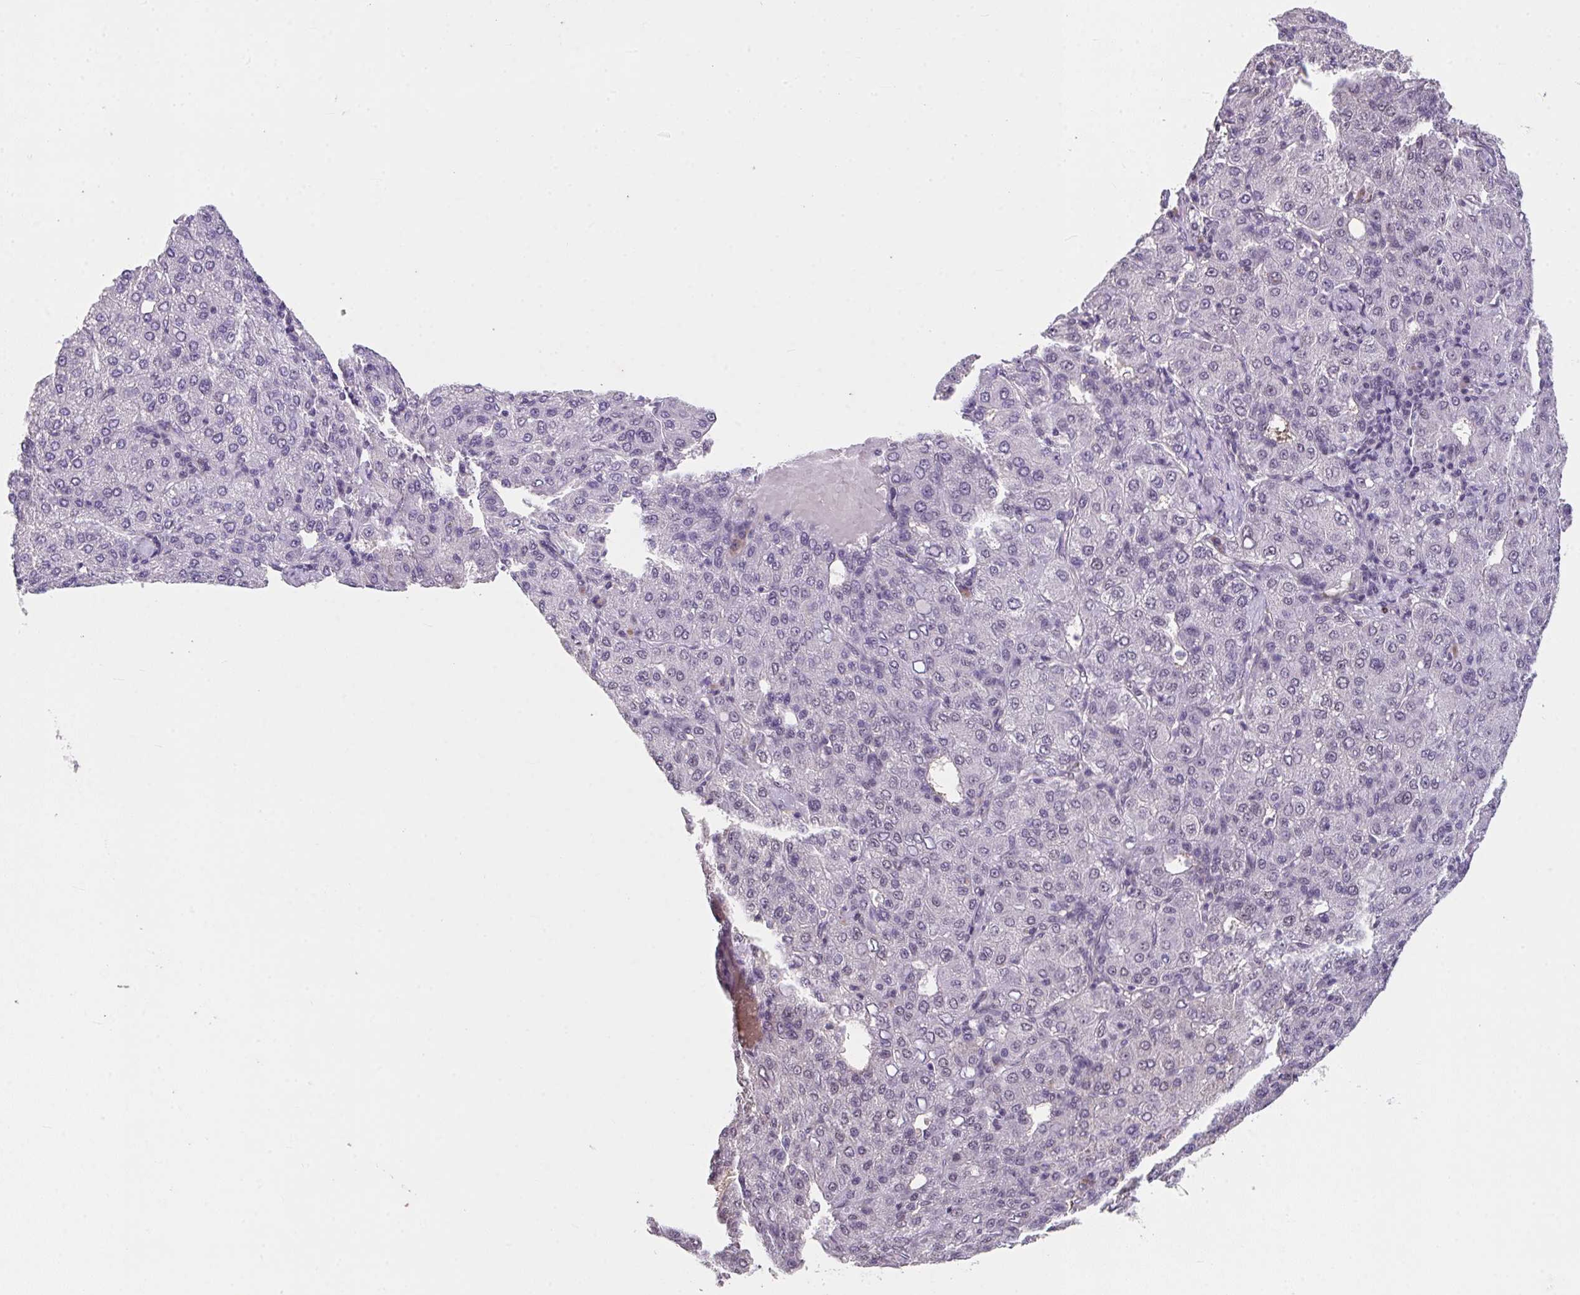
{"staining": {"intensity": "negative", "quantity": "none", "location": "none"}, "tissue": "liver cancer", "cell_type": "Tumor cells", "image_type": "cancer", "snomed": [{"axis": "morphology", "description": "Carcinoma, Hepatocellular, NOS"}, {"axis": "topography", "description": "Liver"}], "caption": "DAB immunohistochemical staining of human hepatocellular carcinoma (liver) shows no significant expression in tumor cells.", "gene": "RBBP6", "patient": {"sex": "male", "age": 65}}